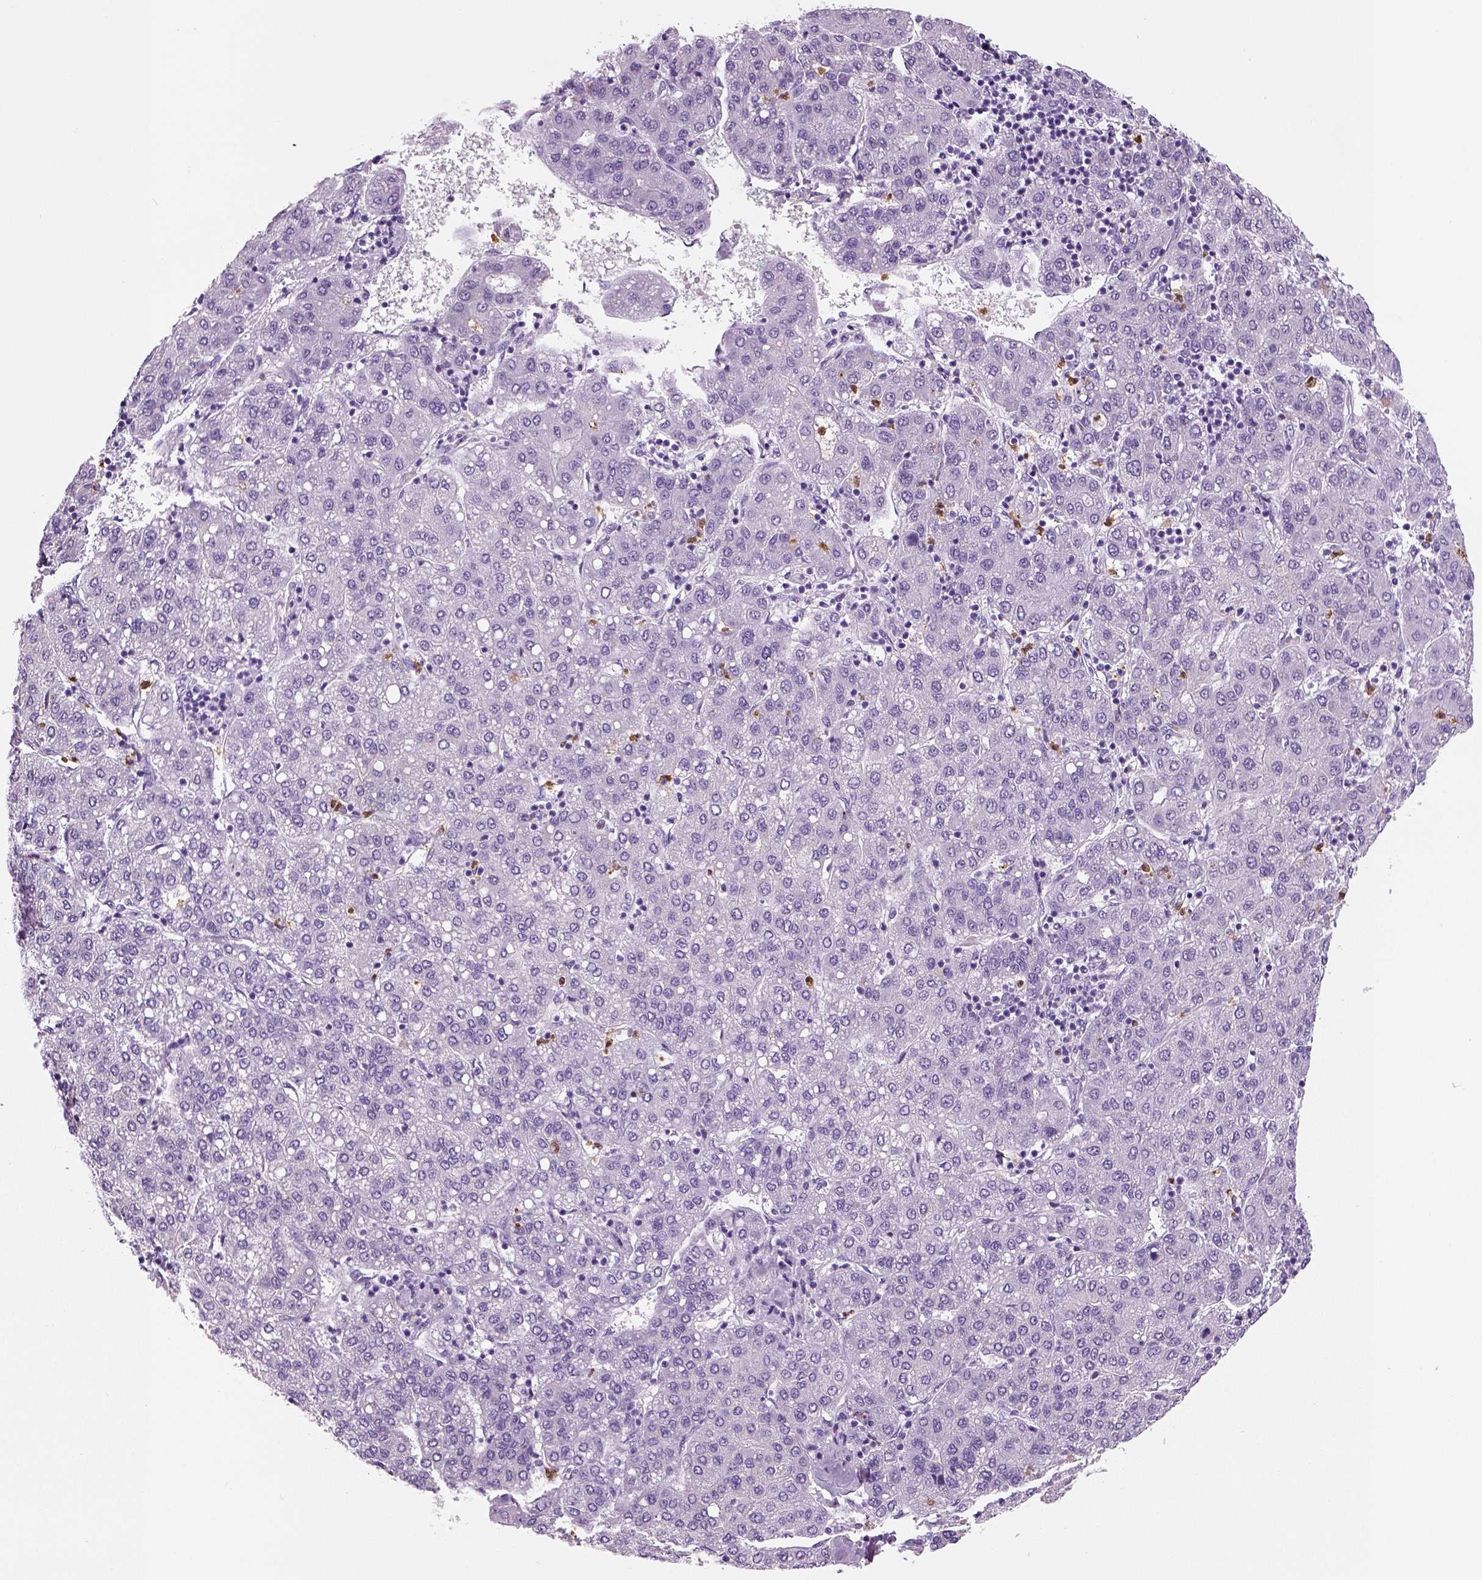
{"staining": {"intensity": "negative", "quantity": "none", "location": "none"}, "tissue": "liver cancer", "cell_type": "Tumor cells", "image_type": "cancer", "snomed": [{"axis": "morphology", "description": "Carcinoma, Hepatocellular, NOS"}, {"axis": "topography", "description": "Liver"}], "caption": "Image shows no significant protein staining in tumor cells of liver hepatocellular carcinoma.", "gene": "NECAB2", "patient": {"sex": "male", "age": 65}}